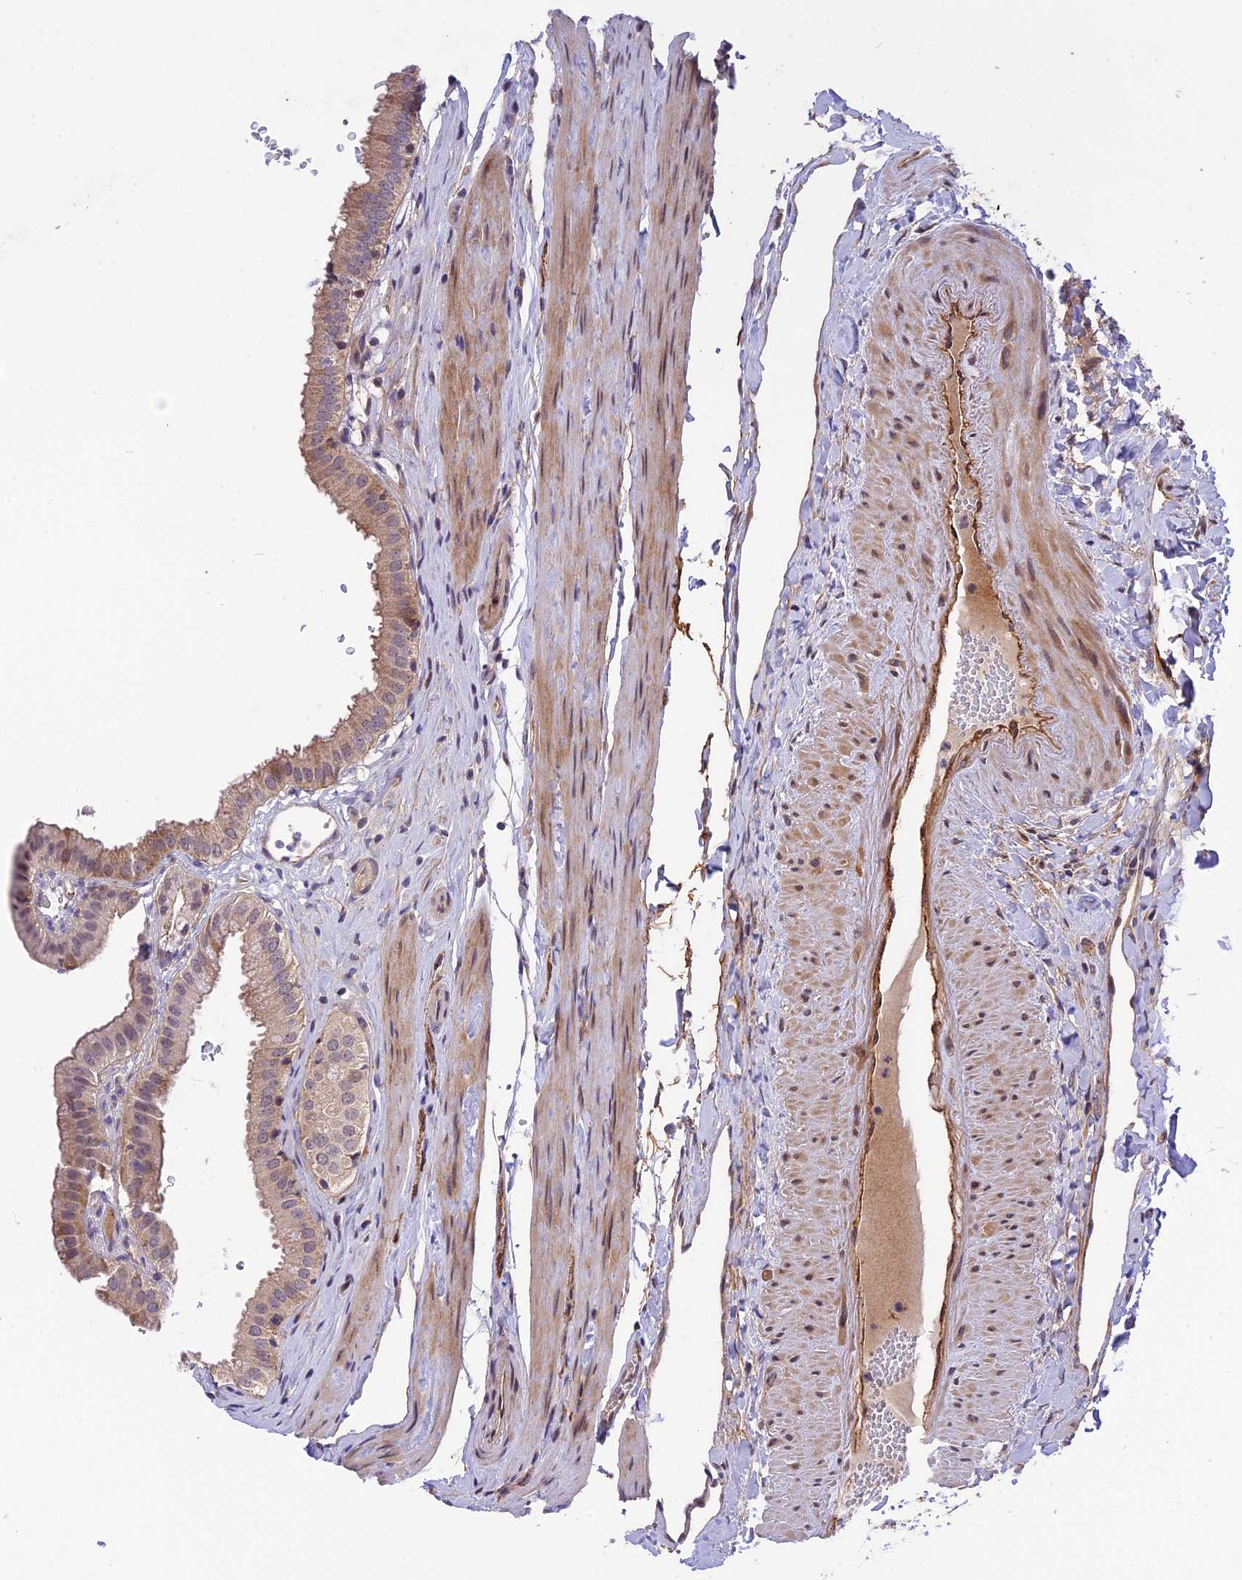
{"staining": {"intensity": "moderate", "quantity": "25%-75%", "location": "cytoplasmic/membranous,nuclear"}, "tissue": "gallbladder", "cell_type": "Glandular cells", "image_type": "normal", "snomed": [{"axis": "morphology", "description": "Normal tissue, NOS"}, {"axis": "topography", "description": "Gallbladder"}], "caption": "IHC image of unremarkable gallbladder: gallbladder stained using immunohistochemistry (IHC) exhibits medium levels of moderate protein expression localized specifically in the cytoplasmic/membranous,nuclear of glandular cells, appearing as a cytoplasmic/membranous,nuclear brown color.", "gene": "MFSD2A", "patient": {"sex": "female", "age": 61}}